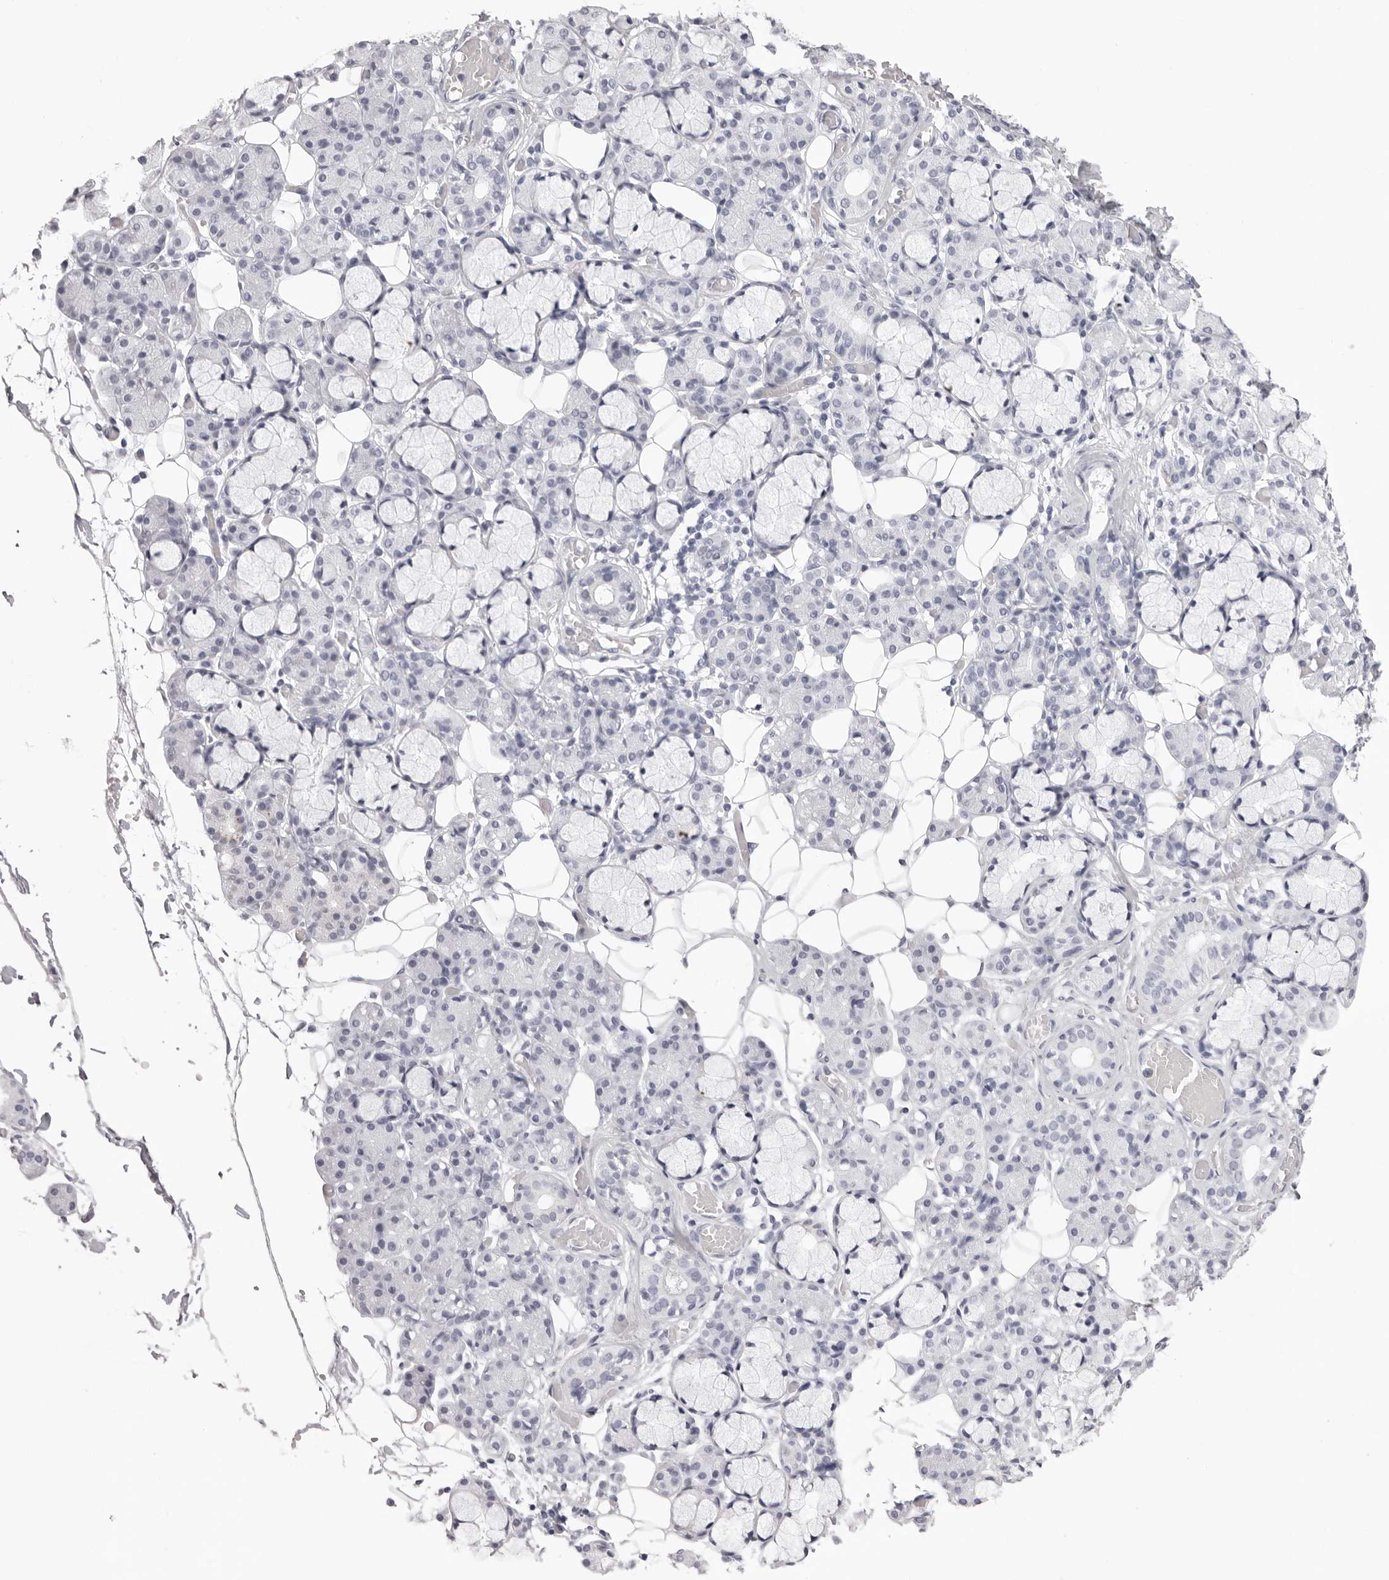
{"staining": {"intensity": "negative", "quantity": "none", "location": "none"}, "tissue": "salivary gland", "cell_type": "Glandular cells", "image_type": "normal", "snomed": [{"axis": "morphology", "description": "Normal tissue, NOS"}, {"axis": "topography", "description": "Salivary gland"}], "caption": "Immunohistochemical staining of unremarkable salivary gland shows no significant staining in glandular cells. The staining is performed using DAB brown chromogen with nuclei counter-stained in using hematoxylin.", "gene": "RHO", "patient": {"sex": "male", "age": 63}}